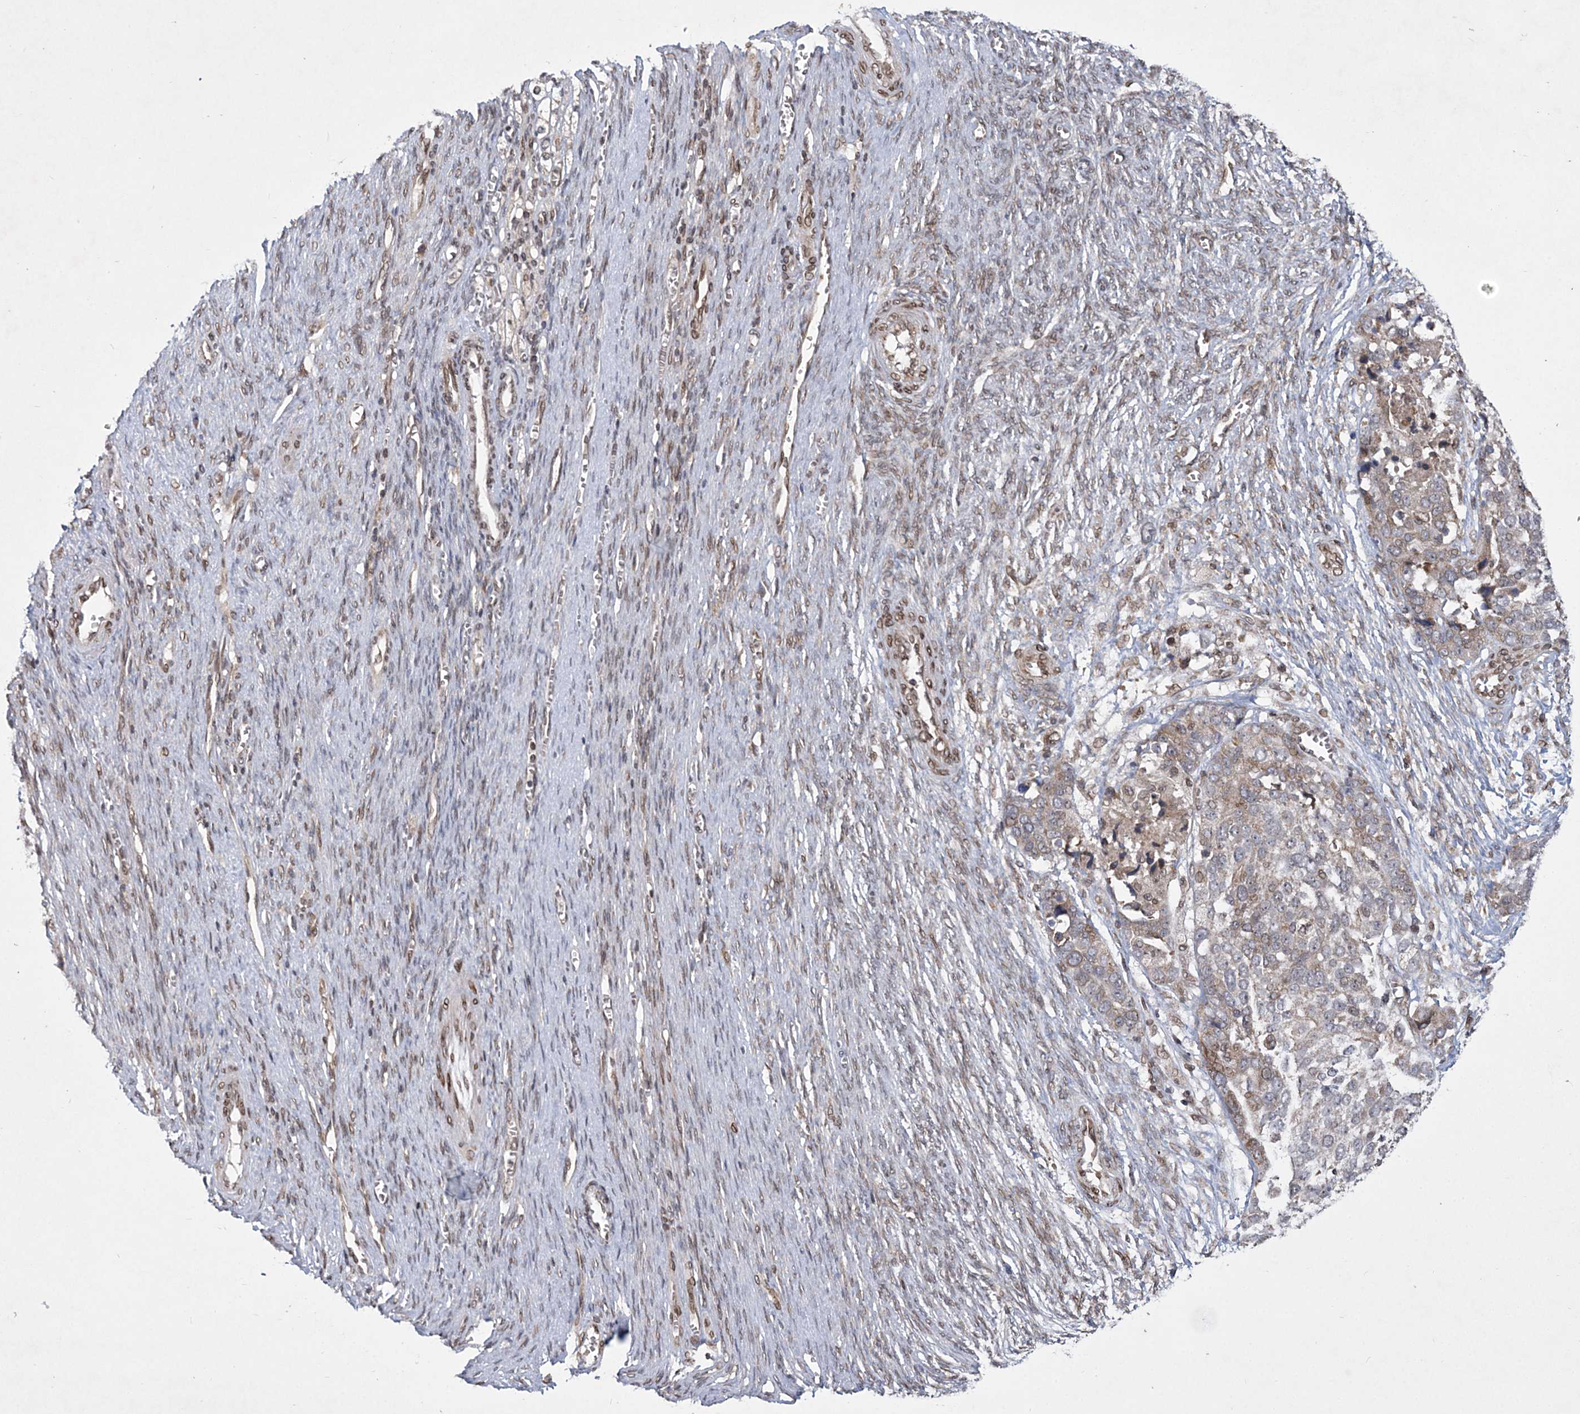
{"staining": {"intensity": "weak", "quantity": "<25%", "location": "cytoplasmic/membranous"}, "tissue": "ovarian cancer", "cell_type": "Tumor cells", "image_type": "cancer", "snomed": [{"axis": "morphology", "description": "Cystadenocarcinoma, serous, NOS"}, {"axis": "topography", "description": "Ovary"}], "caption": "Ovarian cancer (serous cystadenocarcinoma) was stained to show a protein in brown. There is no significant staining in tumor cells. (Brightfield microscopy of DAB (3,3'-diaminobenzidine) IHC at high magnification).", "gene": "DNAJC27", "patient": {"sex": "female", "age": 44}}